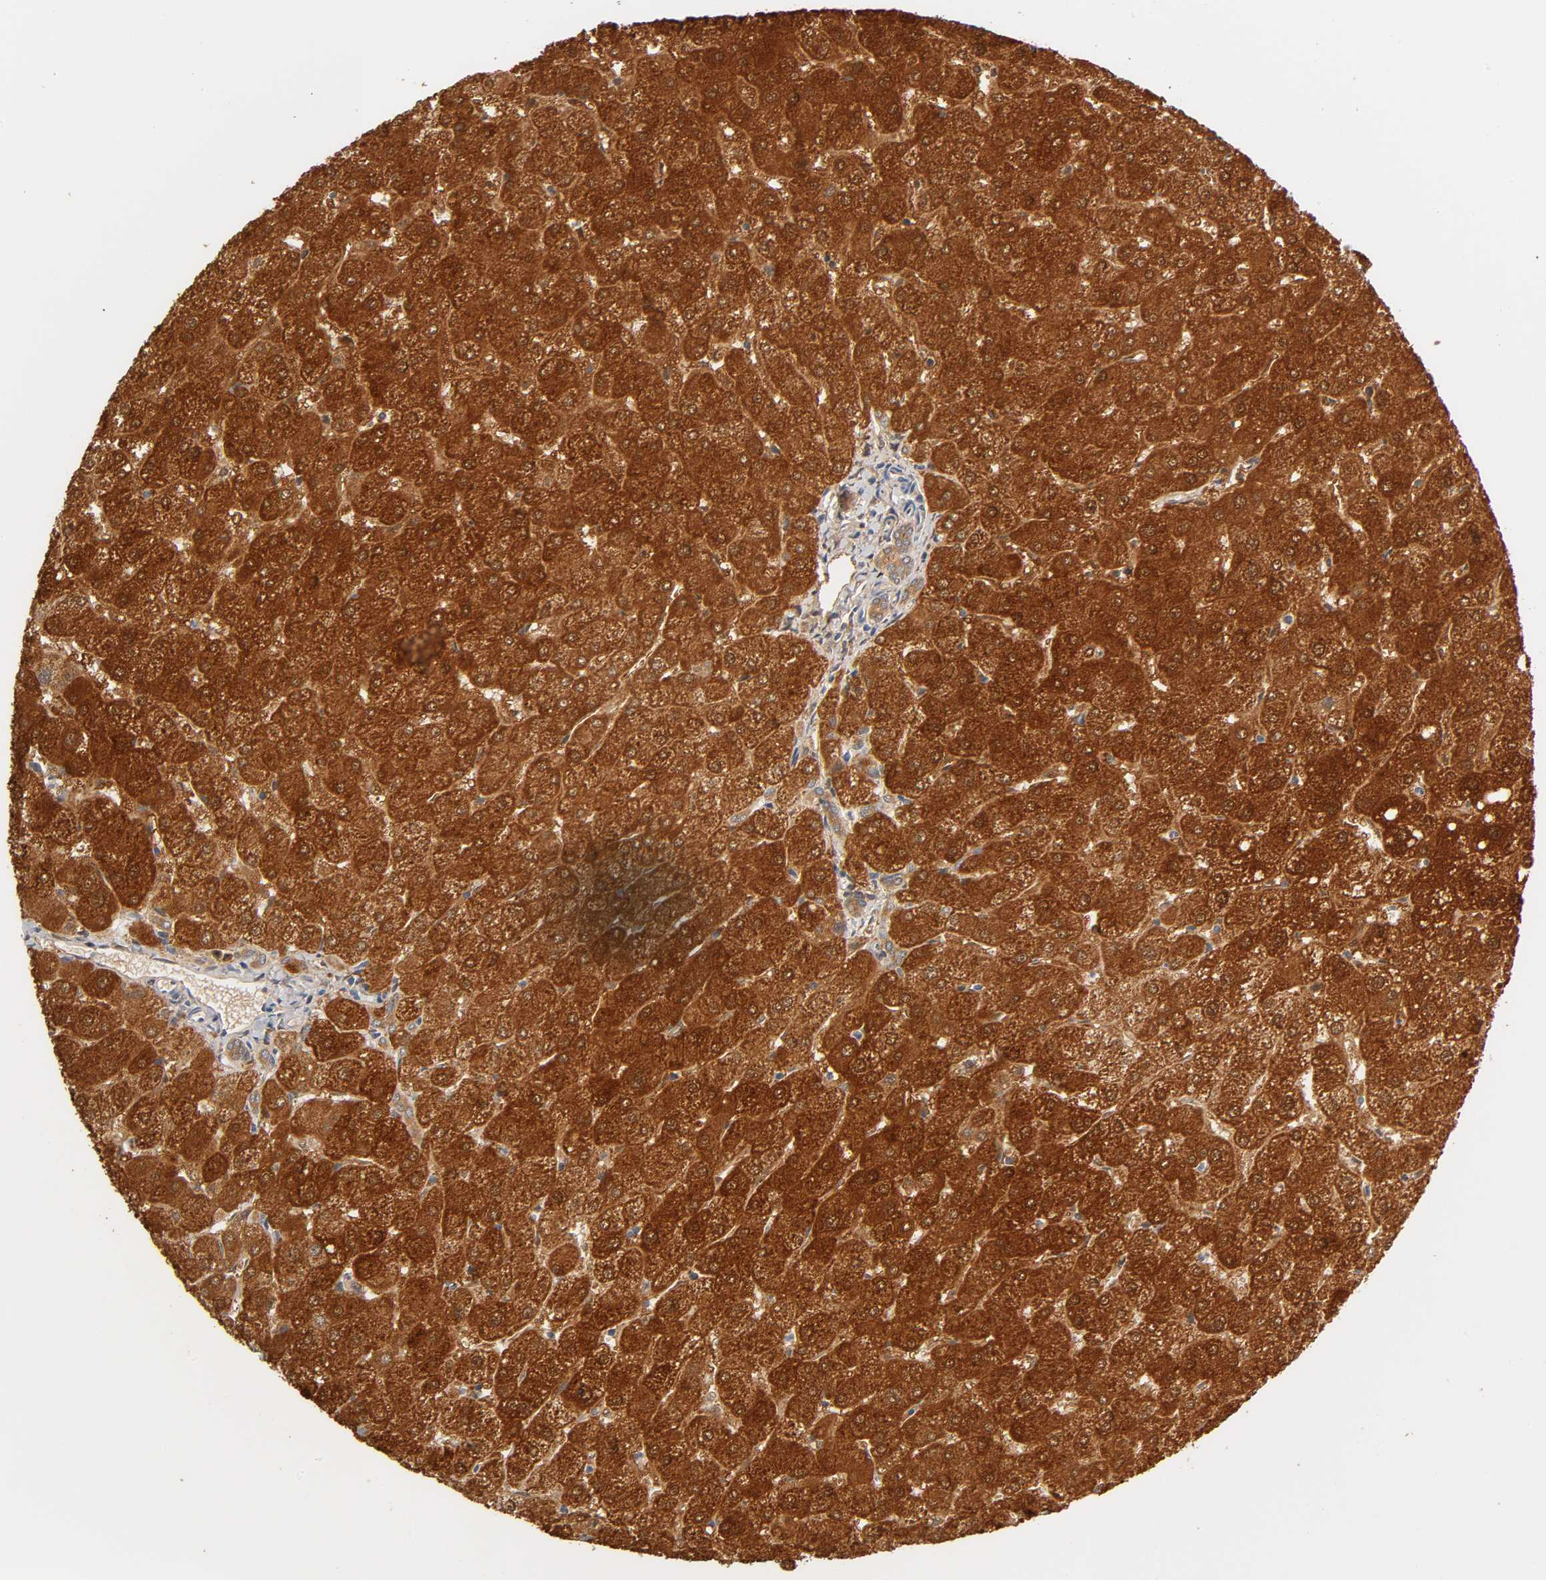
{"staining": {"intensity": "moderate", "quantity": ">75%", "location": "cytoplasmic/membranous"}, "tissue": "liver", "cell_type": "Cholangiocytes", "image_type": "normal", "snomed": [{"axis": "morphology", "description": "Normal tissue, NOS"}, {"axis": "topography", "description": "Liver"}], "caption": "High-magnification brightfield microscopy of unremarkable liver stained with DAB (3,3'-diaminobenzidine) (brown) and counterstained with hematoxylin (blue). cholangiocytes exhibit moderate cytoplasmic/membranous expression is identified in approximately>75% of cells. (DAB IHC with brightfield microscopy, high magnification).", "gene": "GSTZ1", "patient": {"sex": "male", "age": 67}}